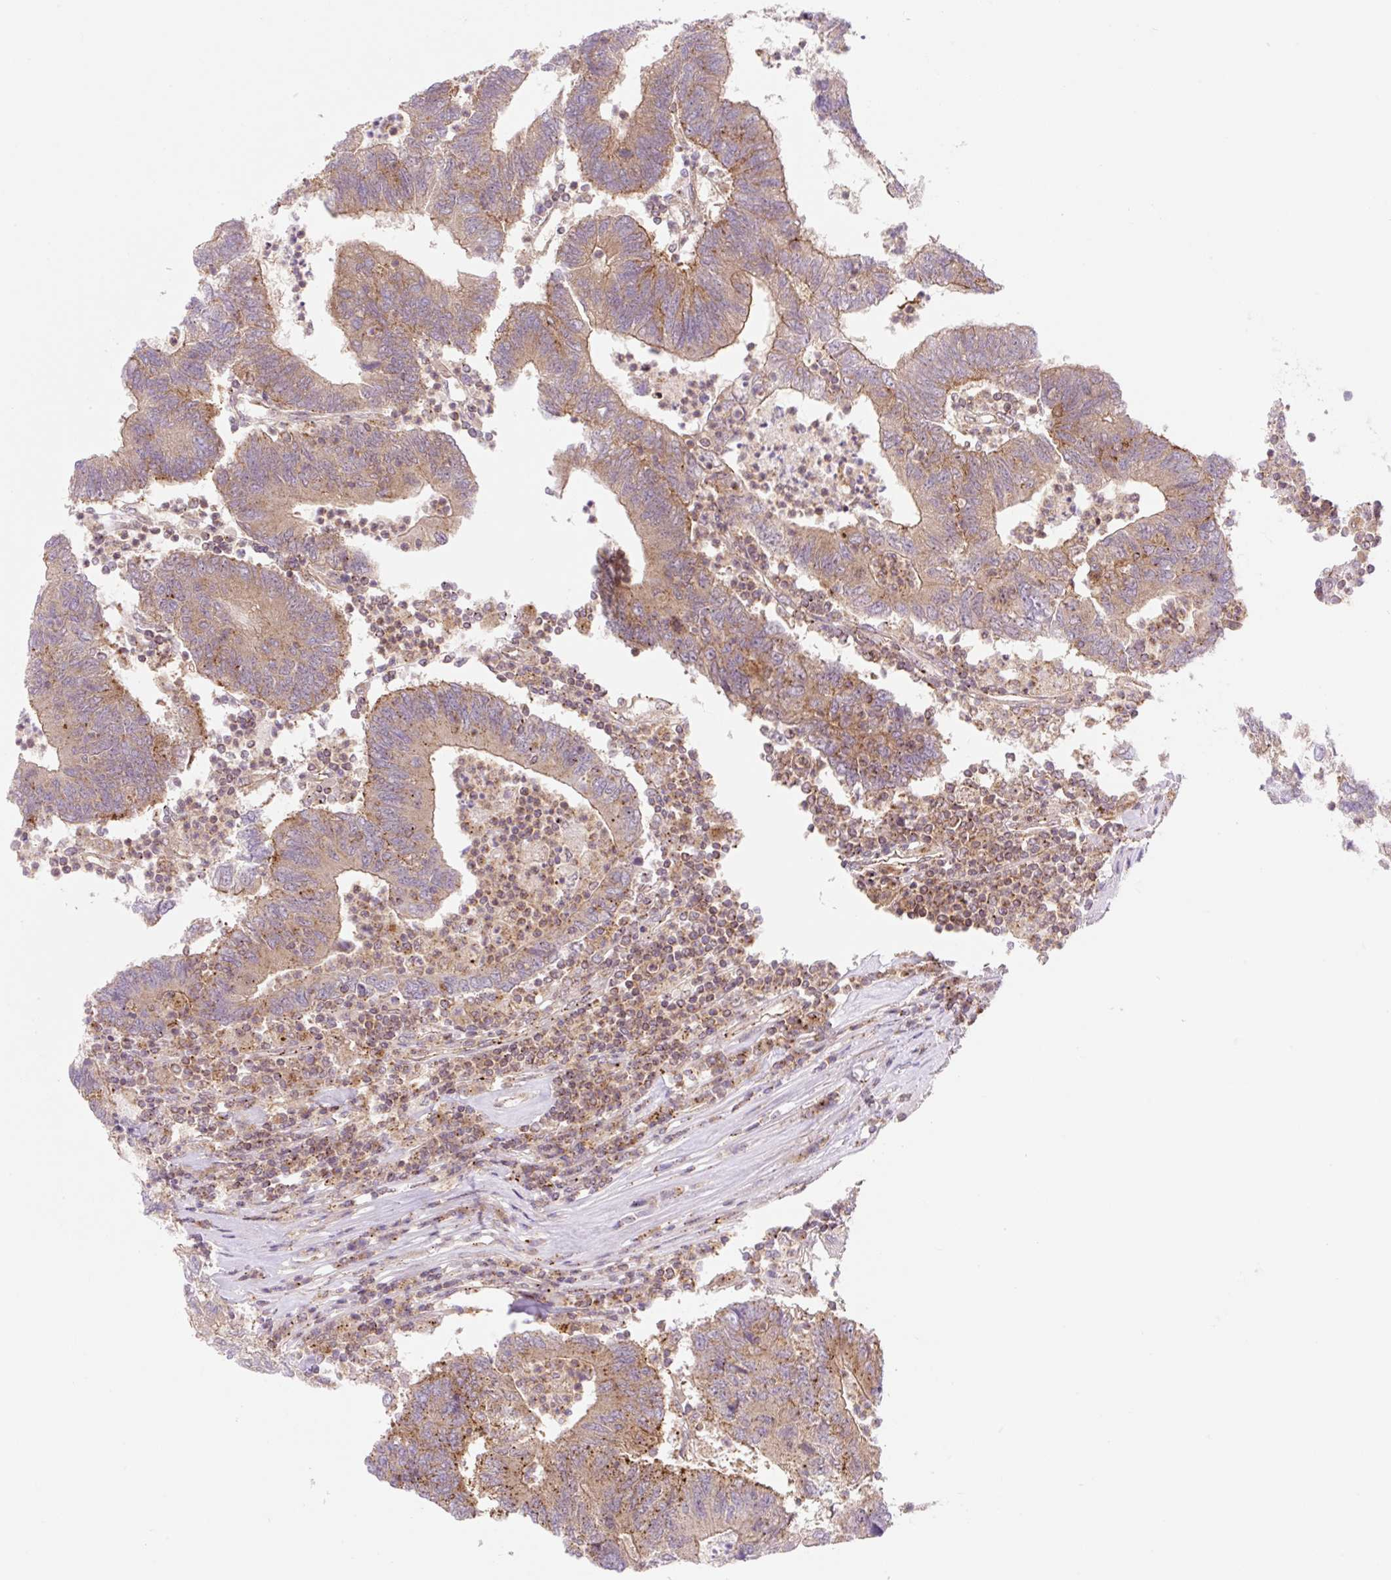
{"staining": {"intensity": "moderate", "quantity": ">75%", "location": "cytoplasmic/membranous"}, "tissue": "colorectal cancer", "cell_type": "Tumor cells", "image_type": "cancer", "snomed": [{"axis": "morphology", "description": "Adenocarcinoma, NOS"}, {"axis": "topography", "description": "Colon"}], "caption": "A brown stain highlights moderate cytoplasmic/membranous positivity of a protein in human colorectal cancer tumor cells.", "gene": "VPS4A", "patient": {"sex": "female", "age": 48}}